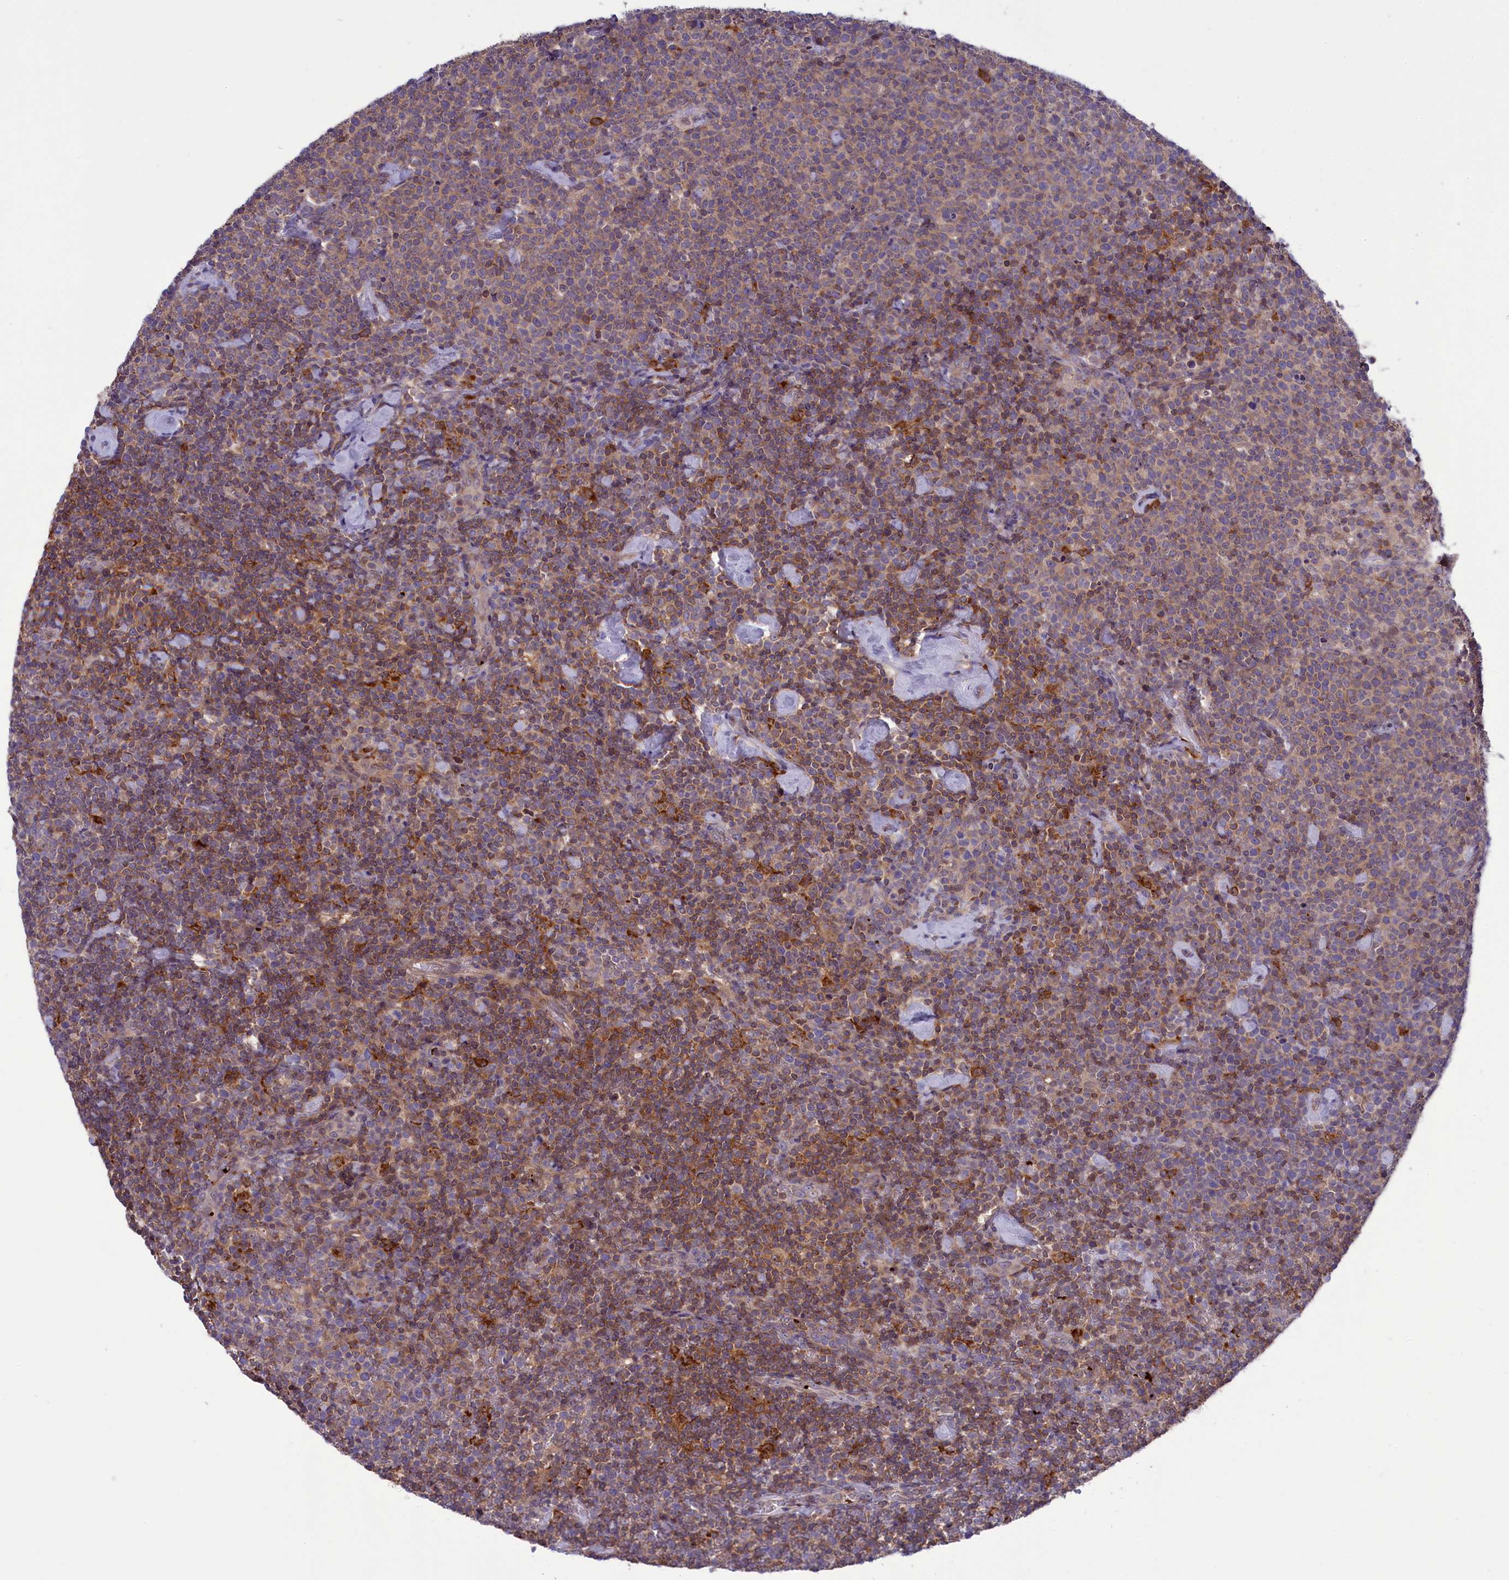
{"staining": {"intensity": "weak", "quantity": ">75%", "location": "cytoplasmic/membranous"}, "tissue": "lymphoma", "cell_type": "Tumor cells", "image_type": "cancer", "snomed": [{"axis": "morphology", "description": "Malignant lymphoma, non-Hodgkin's type, High grade"}, {"axis": "topography", "description": "Lymph node"}], "caption": "Lymphoma was stained to show a protein in brown. There is low levels of weak cytoplasmic/membranous staining in approximately >75% of tumor cells. Immunohistochemistry (ihc) stains the protein of interest in brown and the nuclei are stained blue.", "gene": "HEATR3", "patient": {"sex": "male", "age": 61}}